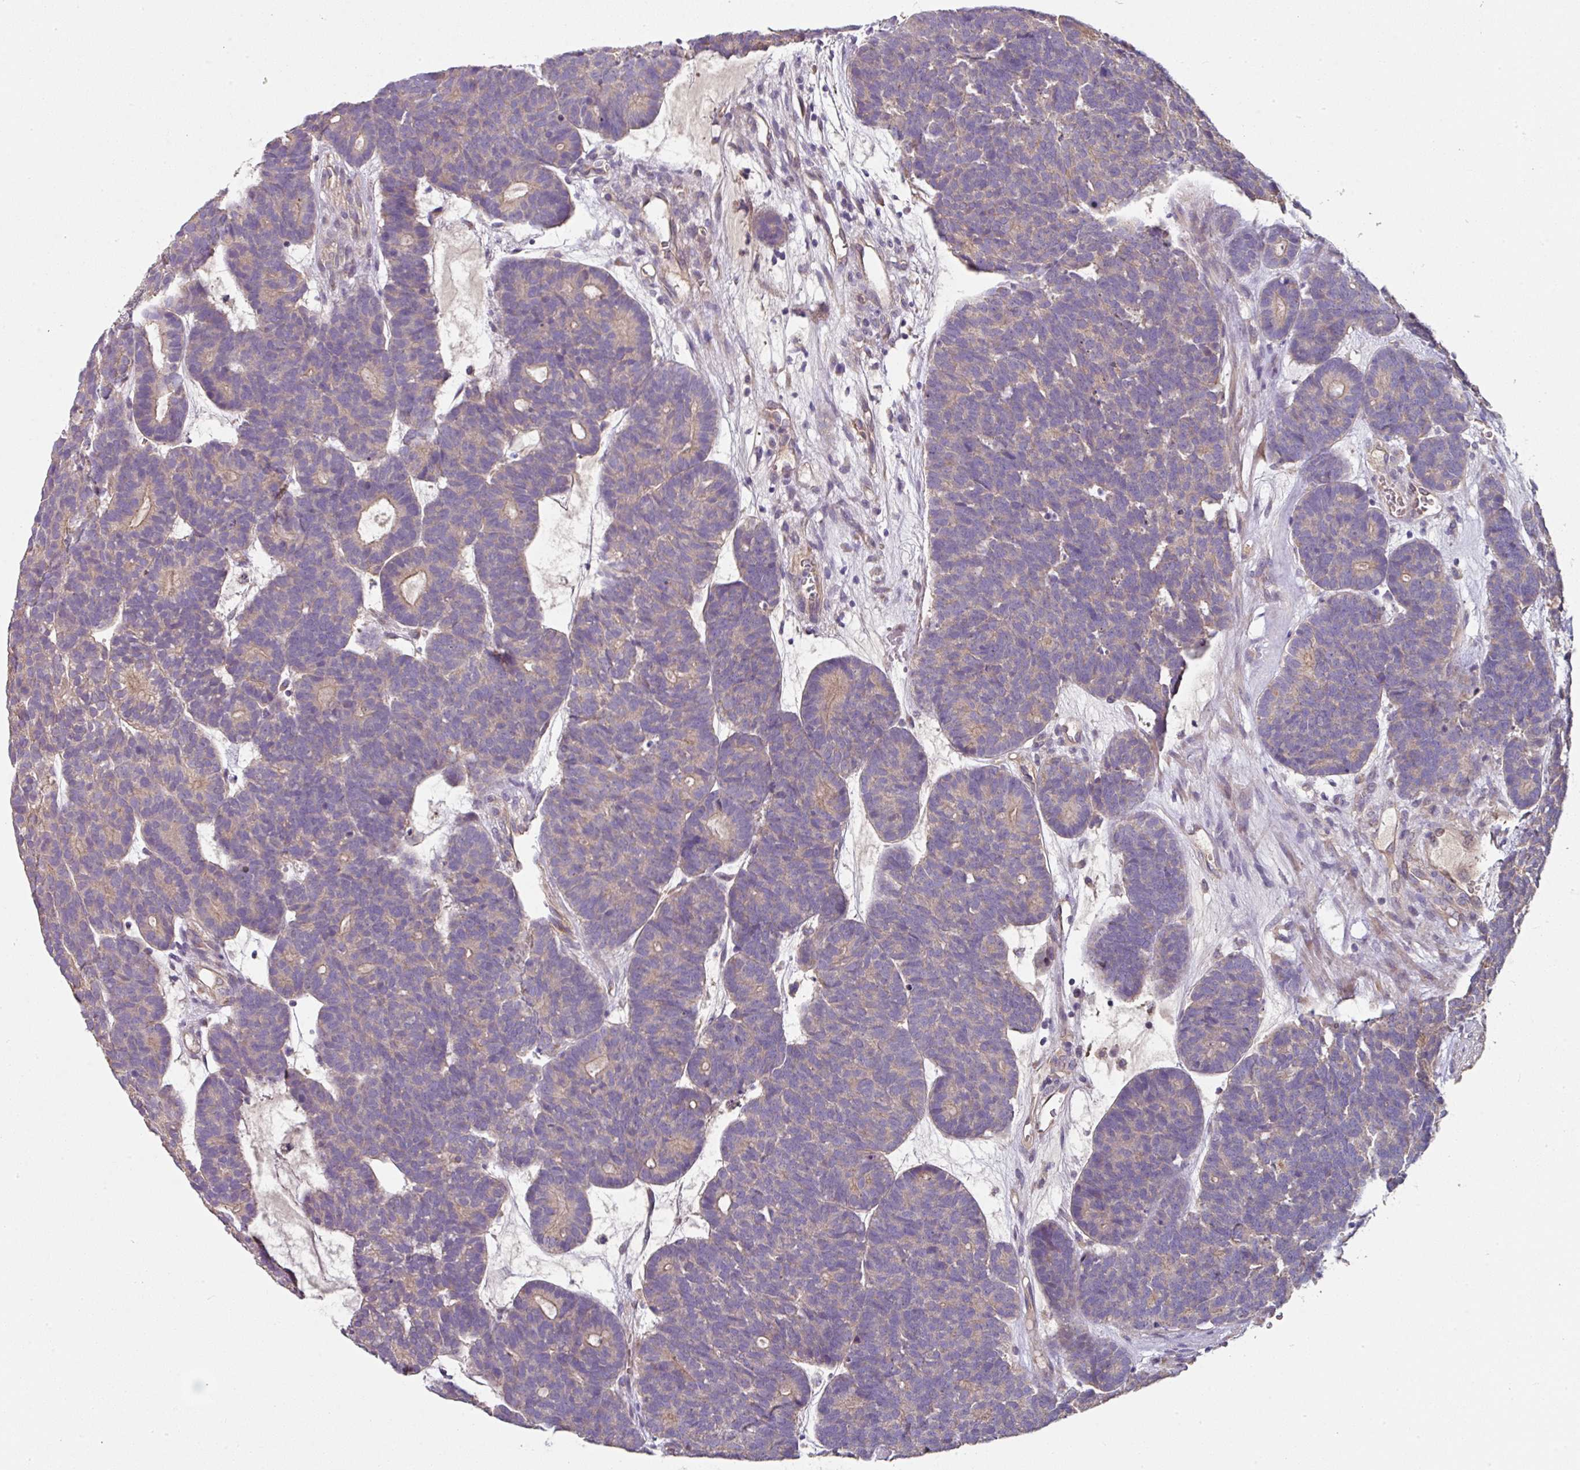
{"staining": {"intensity": "negative", "quantity": "none", "location": "none"}, "tissue": "head and neck cancer", "cell_type": "Tumor cells", "image_type": "cancer", "snomed": [{"axis": "morphology", "description": "Adenocarcinoma, NOS"}, {"axis": "topography", "description": "Head-Neck"}], "caption": "This histopathology image is of adenocarcinoma (head and neck) stained with immunohistochemistry (IHC) to label a protein in brown with the nuclei are counter-stained blue. There is no staining in tumor cells.", "gene": "C4orf48", "patient": {"sex": "female", "age": 81}}